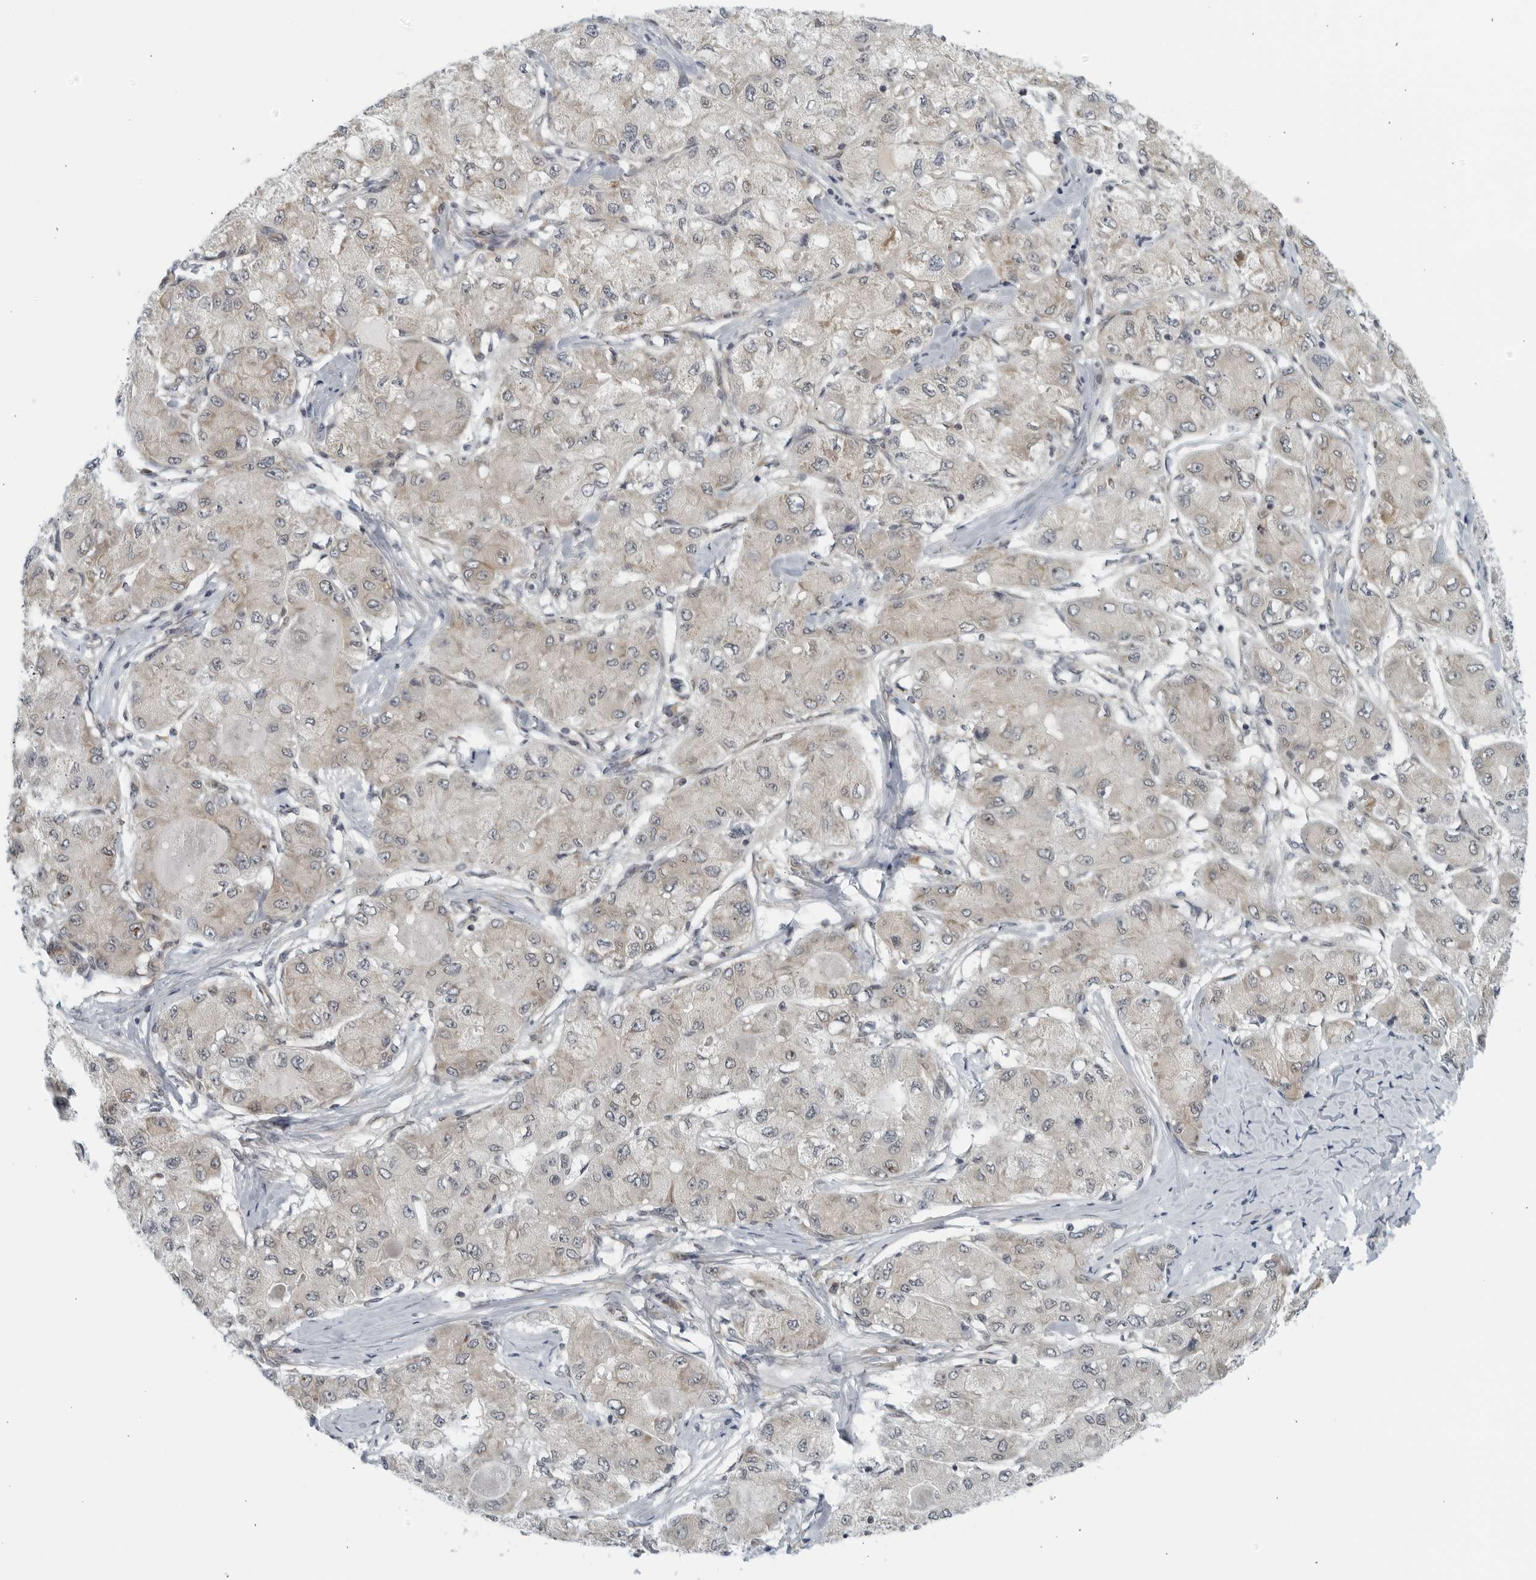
{"staining": {"intensity": "weak", "quantity": "25%-75%", "location": "cytoplasmic/membranous"}, "tissue": "liver cancer", "cell_type": "Tumor cells", "image_type": "cancer", "snomed": [{"axis": "morphology", "description": "Carcinoma, Hepatocellular, NOS"}, {"axis": "topography", "description": "Liver"}], "caption": "A histopathology image of liver cancer (hepatocellular carcinoma) stained for a protein shows weak cytoplasmic/membranous brown staining in tumor cells. Nuclei are stained in blue.", "gene": "RC3H1", "patient": {"sex": "male", "age": 80}}